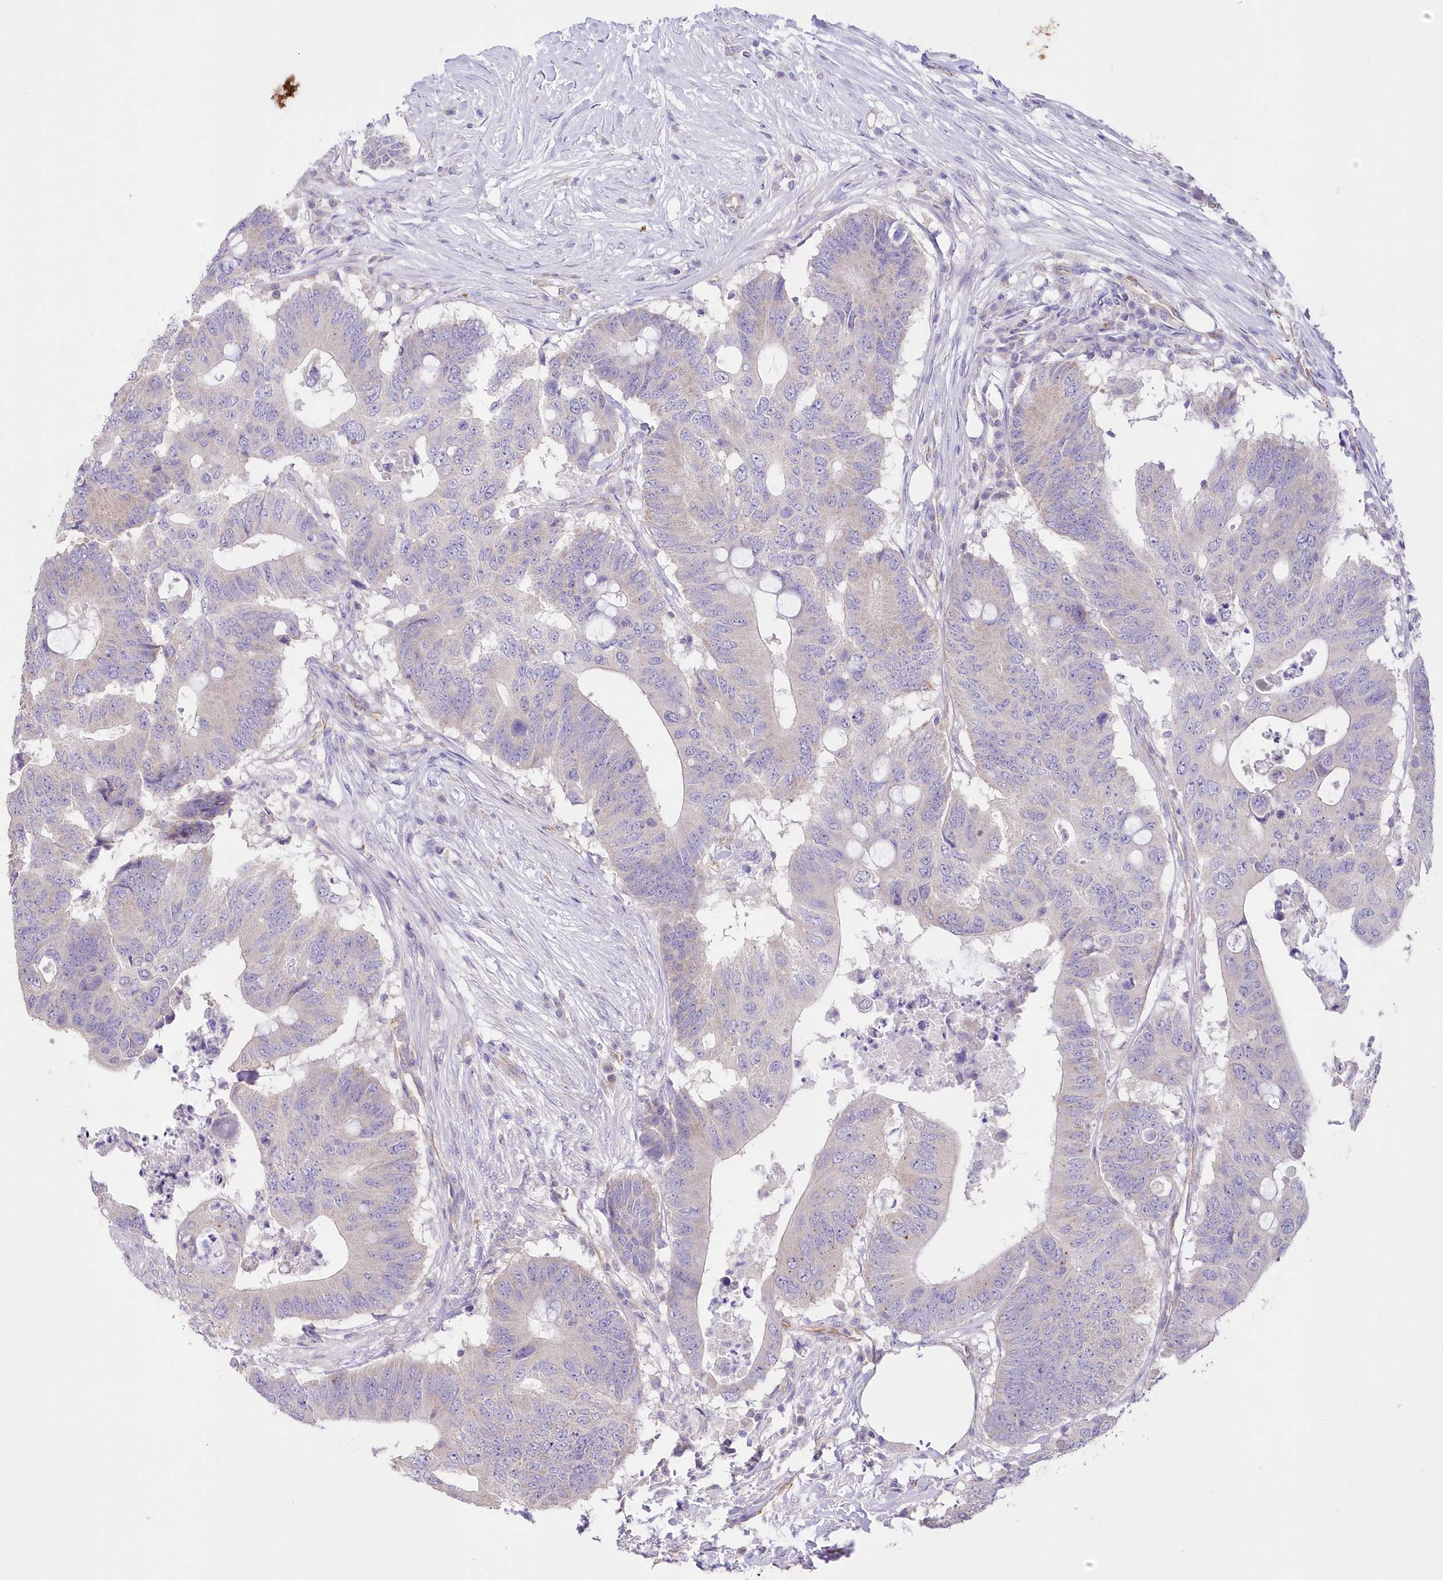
{"staining": {"intensity": "negative", "quantity": "none", "location": "none"}, "tissue": "colorectal cancer", "cell_type": "Tumor cells", "image_type": "cancer", "snomed": [{"axis": "morphology", "description": "Adenocarcinoma, NOS"}, {"axis": "topography", "description": "Colon"}], "caption": "High magnification brightfield microscopy of colorectal adenocarcinoma stained with DAB (brown) and counterstained with hematoxylin (blue): tumor cells show no significant positivity.", "gene": "ITSN2", "patient": {"sex": "male", "age": 71}}